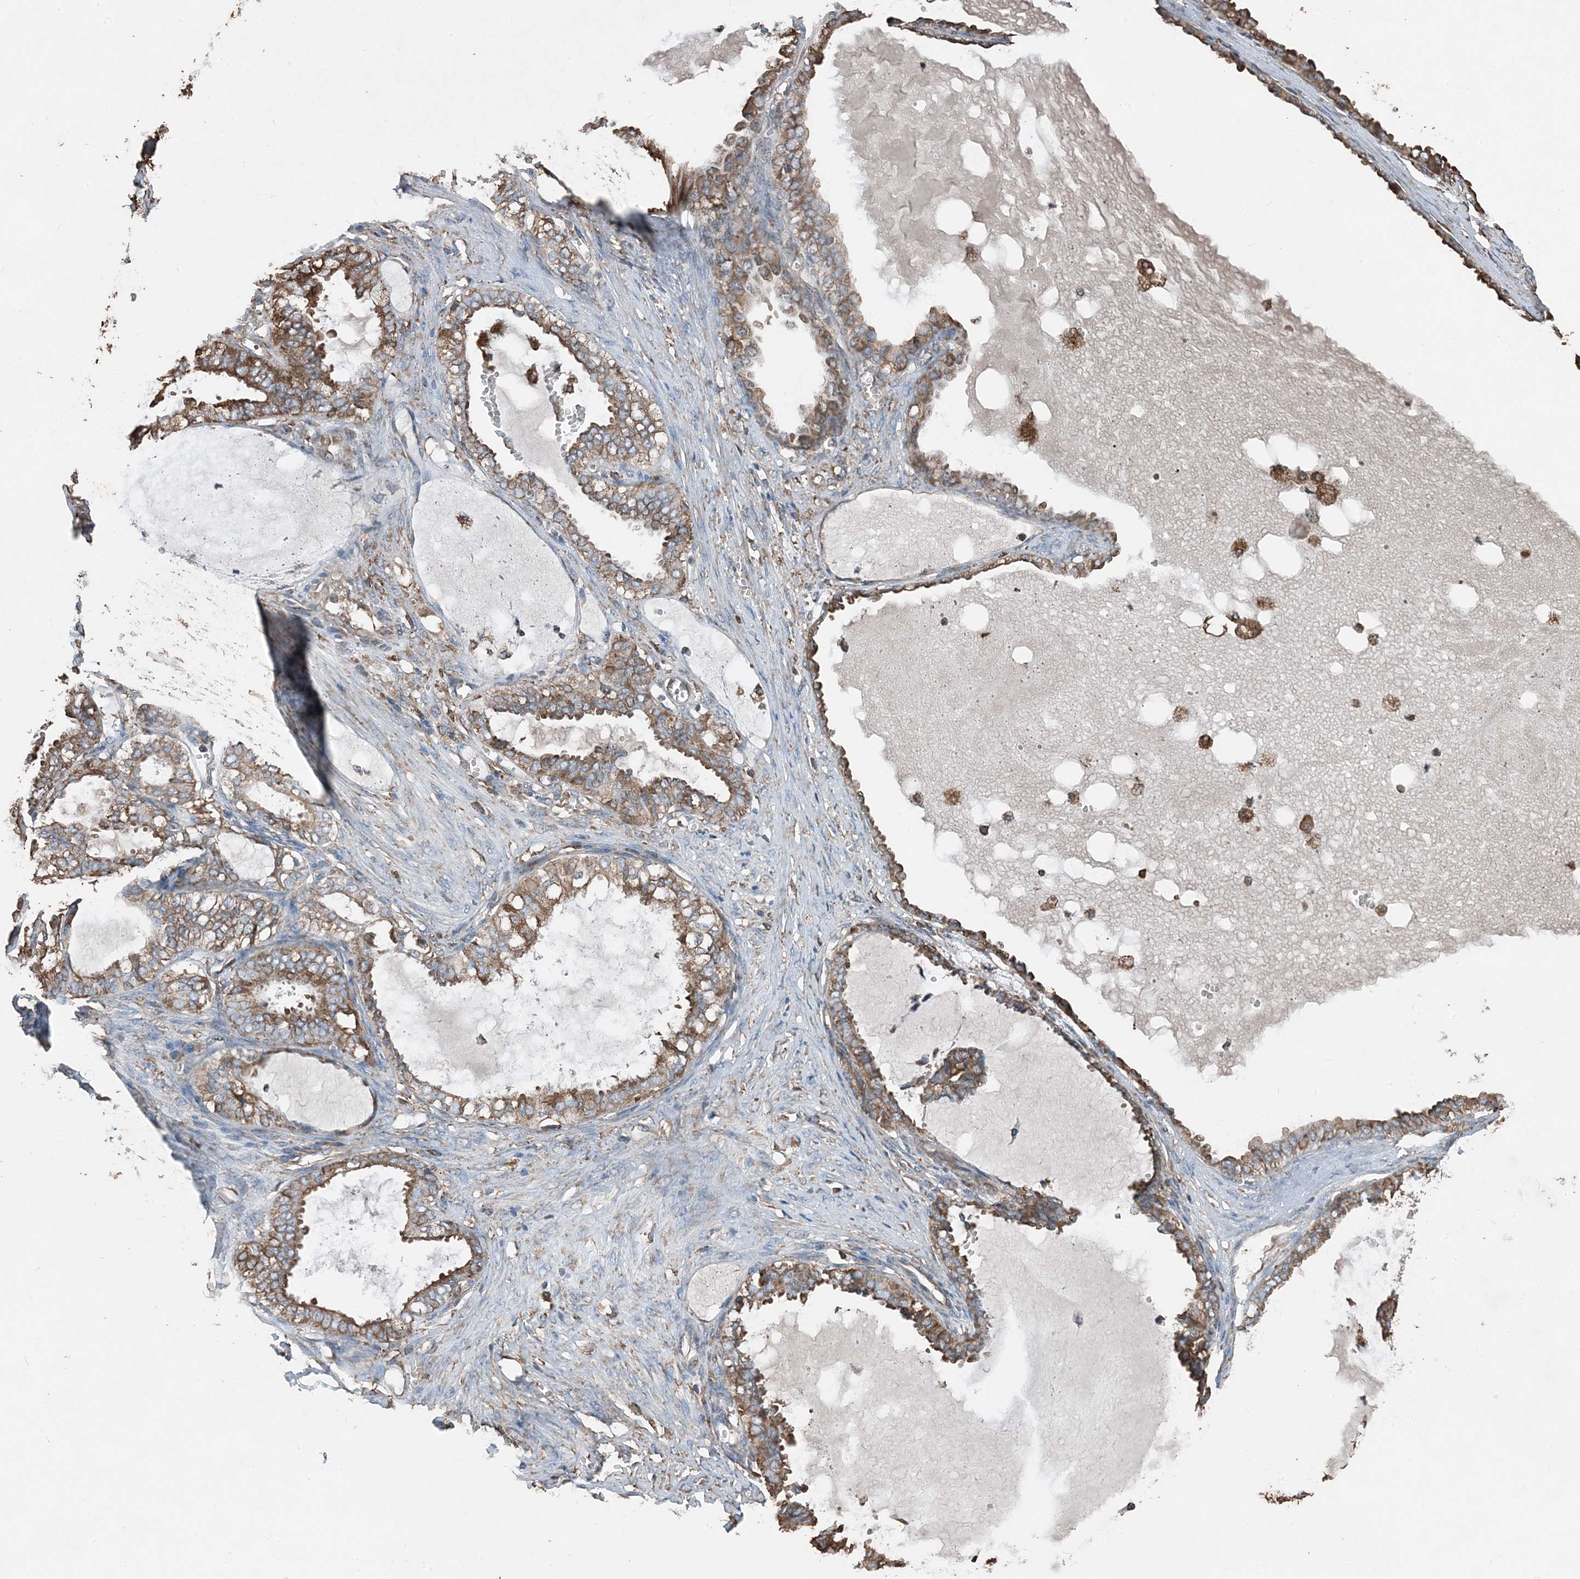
{"staining": {"intensity": "strong", "quantity": ">75%", "location": "cytoplasmic/membranous"}, "tissue": "ovarian cancer", "cell_type": "Tumor cells", "image_type": "cancer", "snomed": [{"axis": "morphology", "description": "Carcinoma, NOS"}, {"axis": "morphology", "description": "Carcinoma, endometroid"}, {"axis": "topography", "description": "Ovary"}], "caption": "Human endometroid carcinoma (ovarian) stained for a protein (brown) displays strong cytoplasmic/membranous positive positivity in about >75% of tumor cells.", "gene": "PDIA6", "patient": {"sex": "female", "age": 50}}